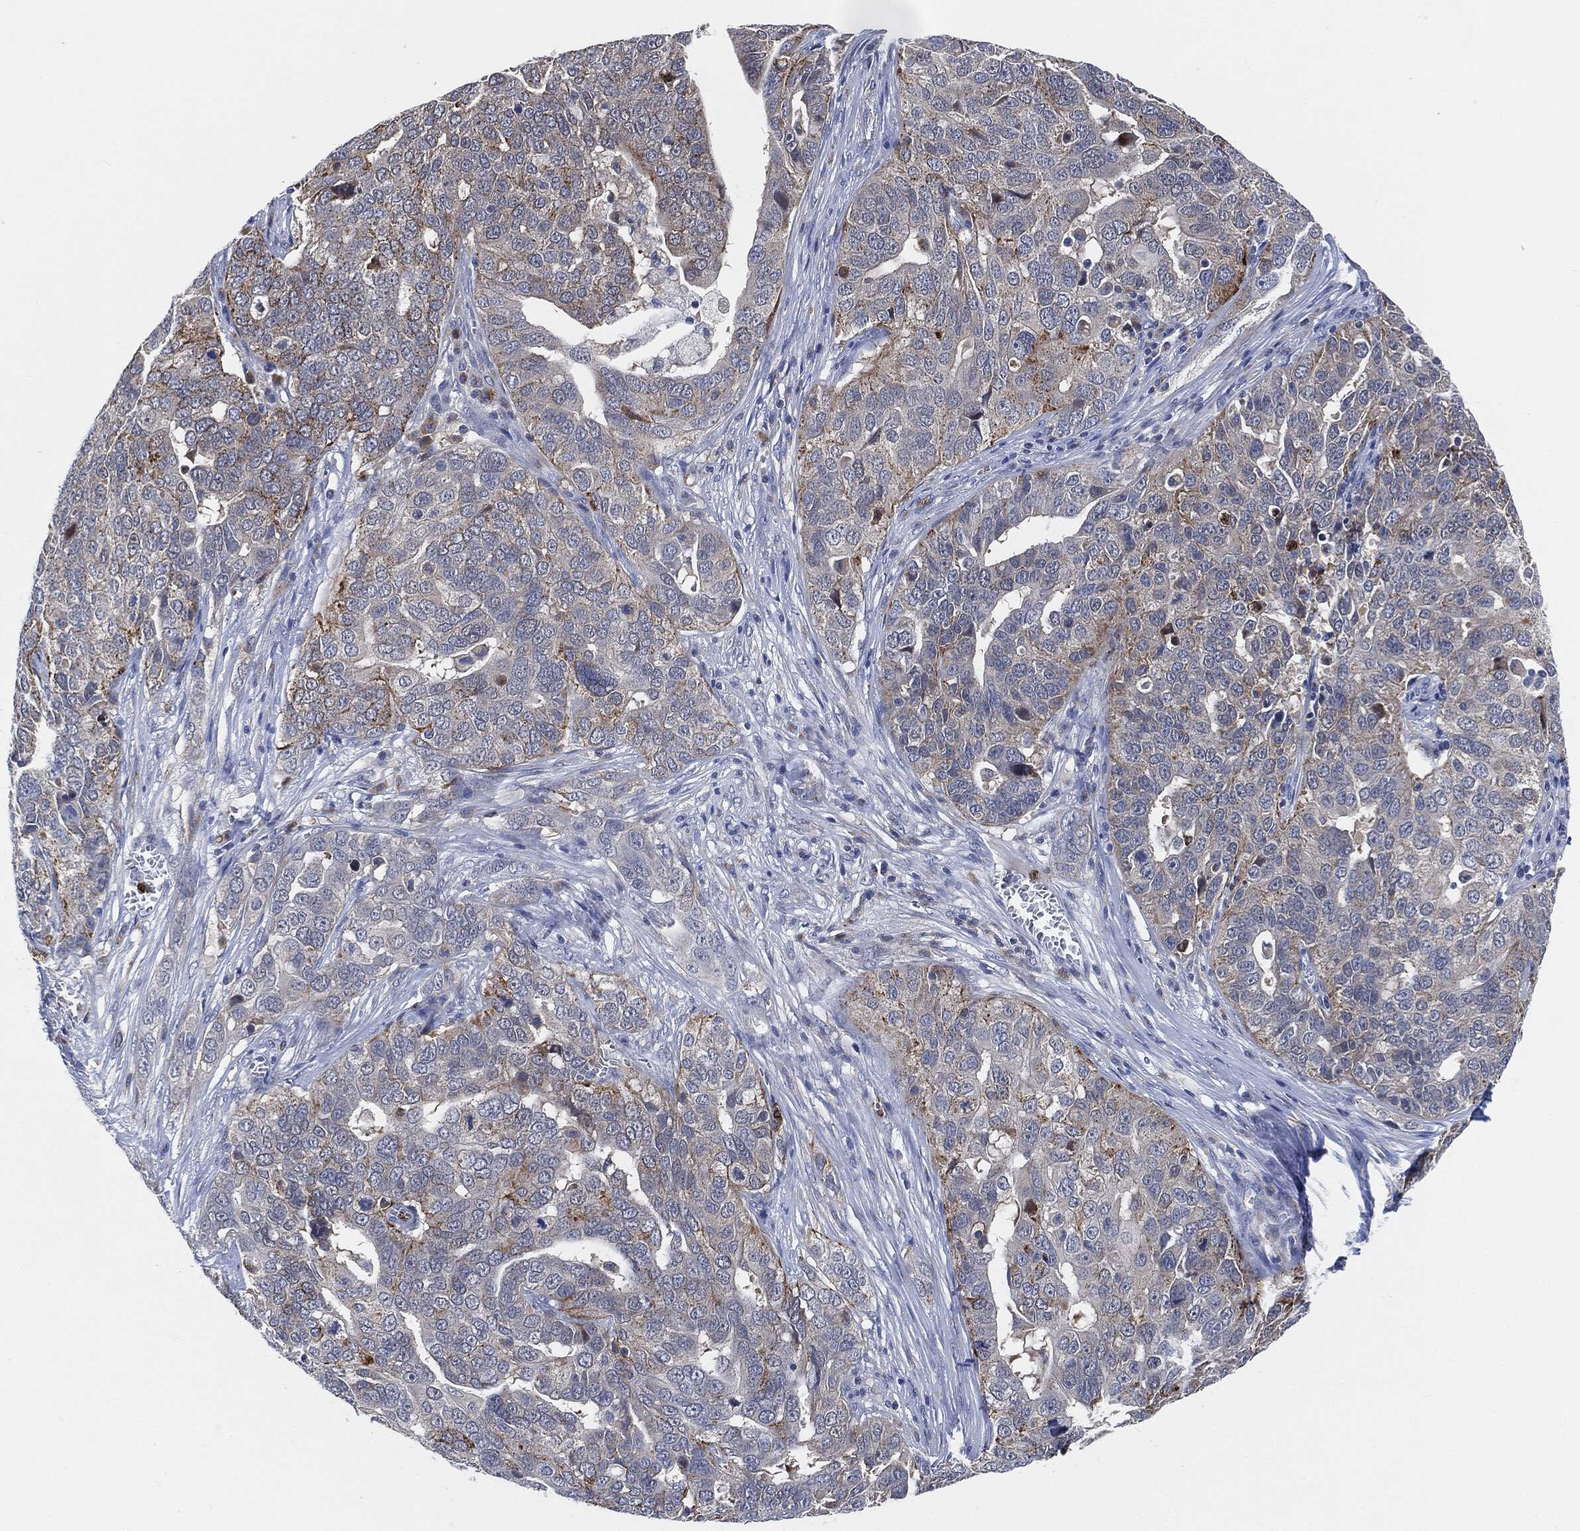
{"staining": {"intensity": "strong", "quantity": "<25%", "location": "cytoplasmic/membranous"}, "tissue": "ovarian cancer", "cell_type": "Tumor cells", "image_type": "cancer", "snomed": [{"axis": "morphology", "description": "Carcinoma, endometroid"}, {"axis": "topography", "description": "Soft tissue"}, {"axis": "topography", "description": "Ovary"}], "caption": "The immunohistochemical stain shows strong cytoplasmic/membranous positivity in tumor cells of ovarian endometroid carcinoma tissue. Using DAB (3,3'-diaminobenzidine) (brown) and hematoxylin (blue) stains, captured at high magnification using brightfield microscopy.", "gene": "VSIG4", "patient": {"sex": "female", "age": 52}}